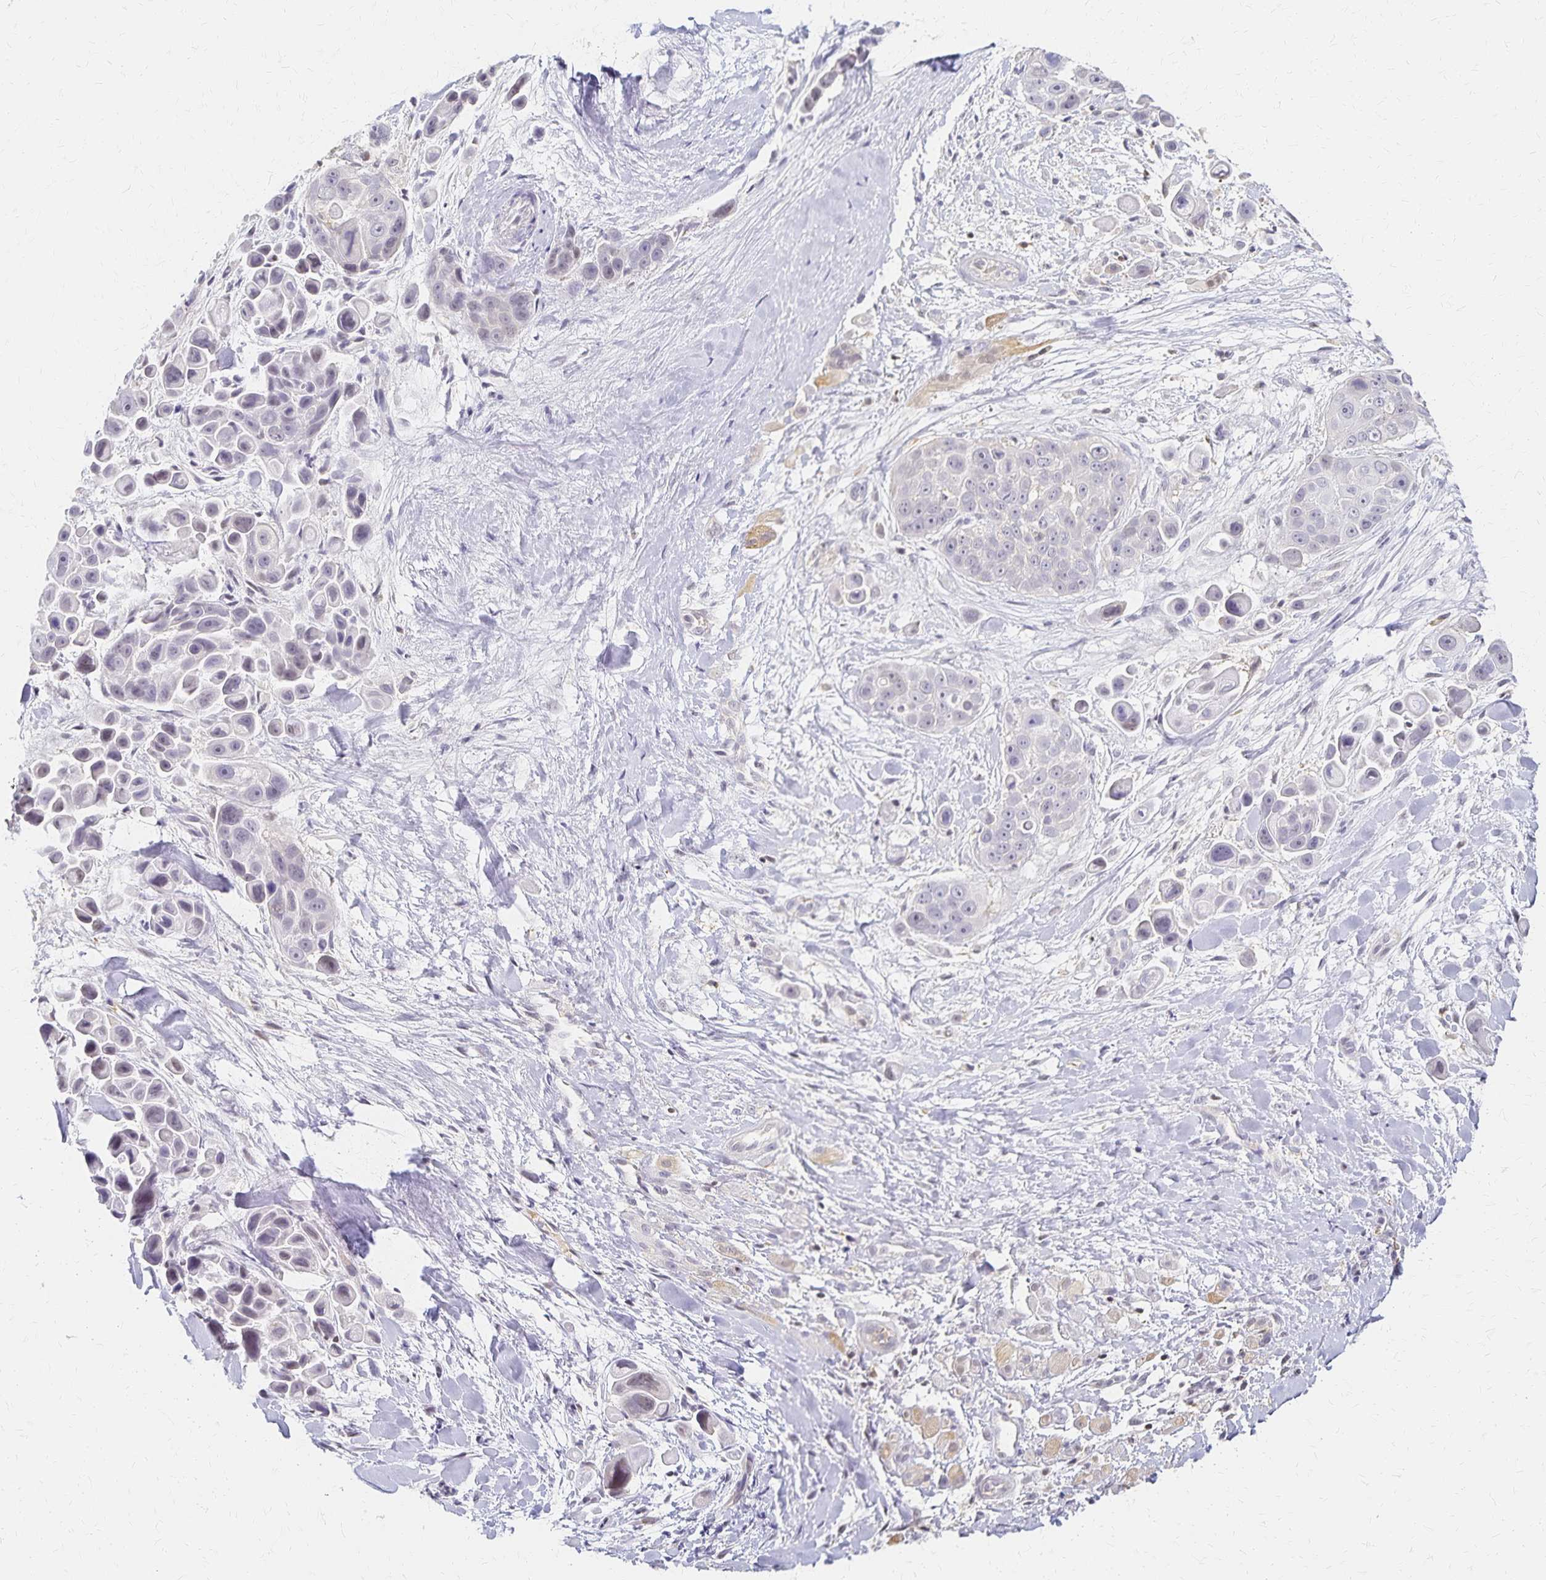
{"staining": {"intensity": "negative", "quantity": "none", "location": "none"}, "tissue": "skin cancer", "cell_type": "Tumor cells", "image_type": "cancer", "snomed": [{"axis": "morphology", "description": "Squamous cell carcinoma, NOS"}, {"axis": "topography", "description": "Skin"}], "caption": "Immunohistochemical staining of skin cancer (squamous cell carcinoma) demonstrates no significant expression in tumor cells. (DAB immunohistochemistry, high magnification).", "gene": "AZGP1", "patient": {"sex": "male", "age": 67}}